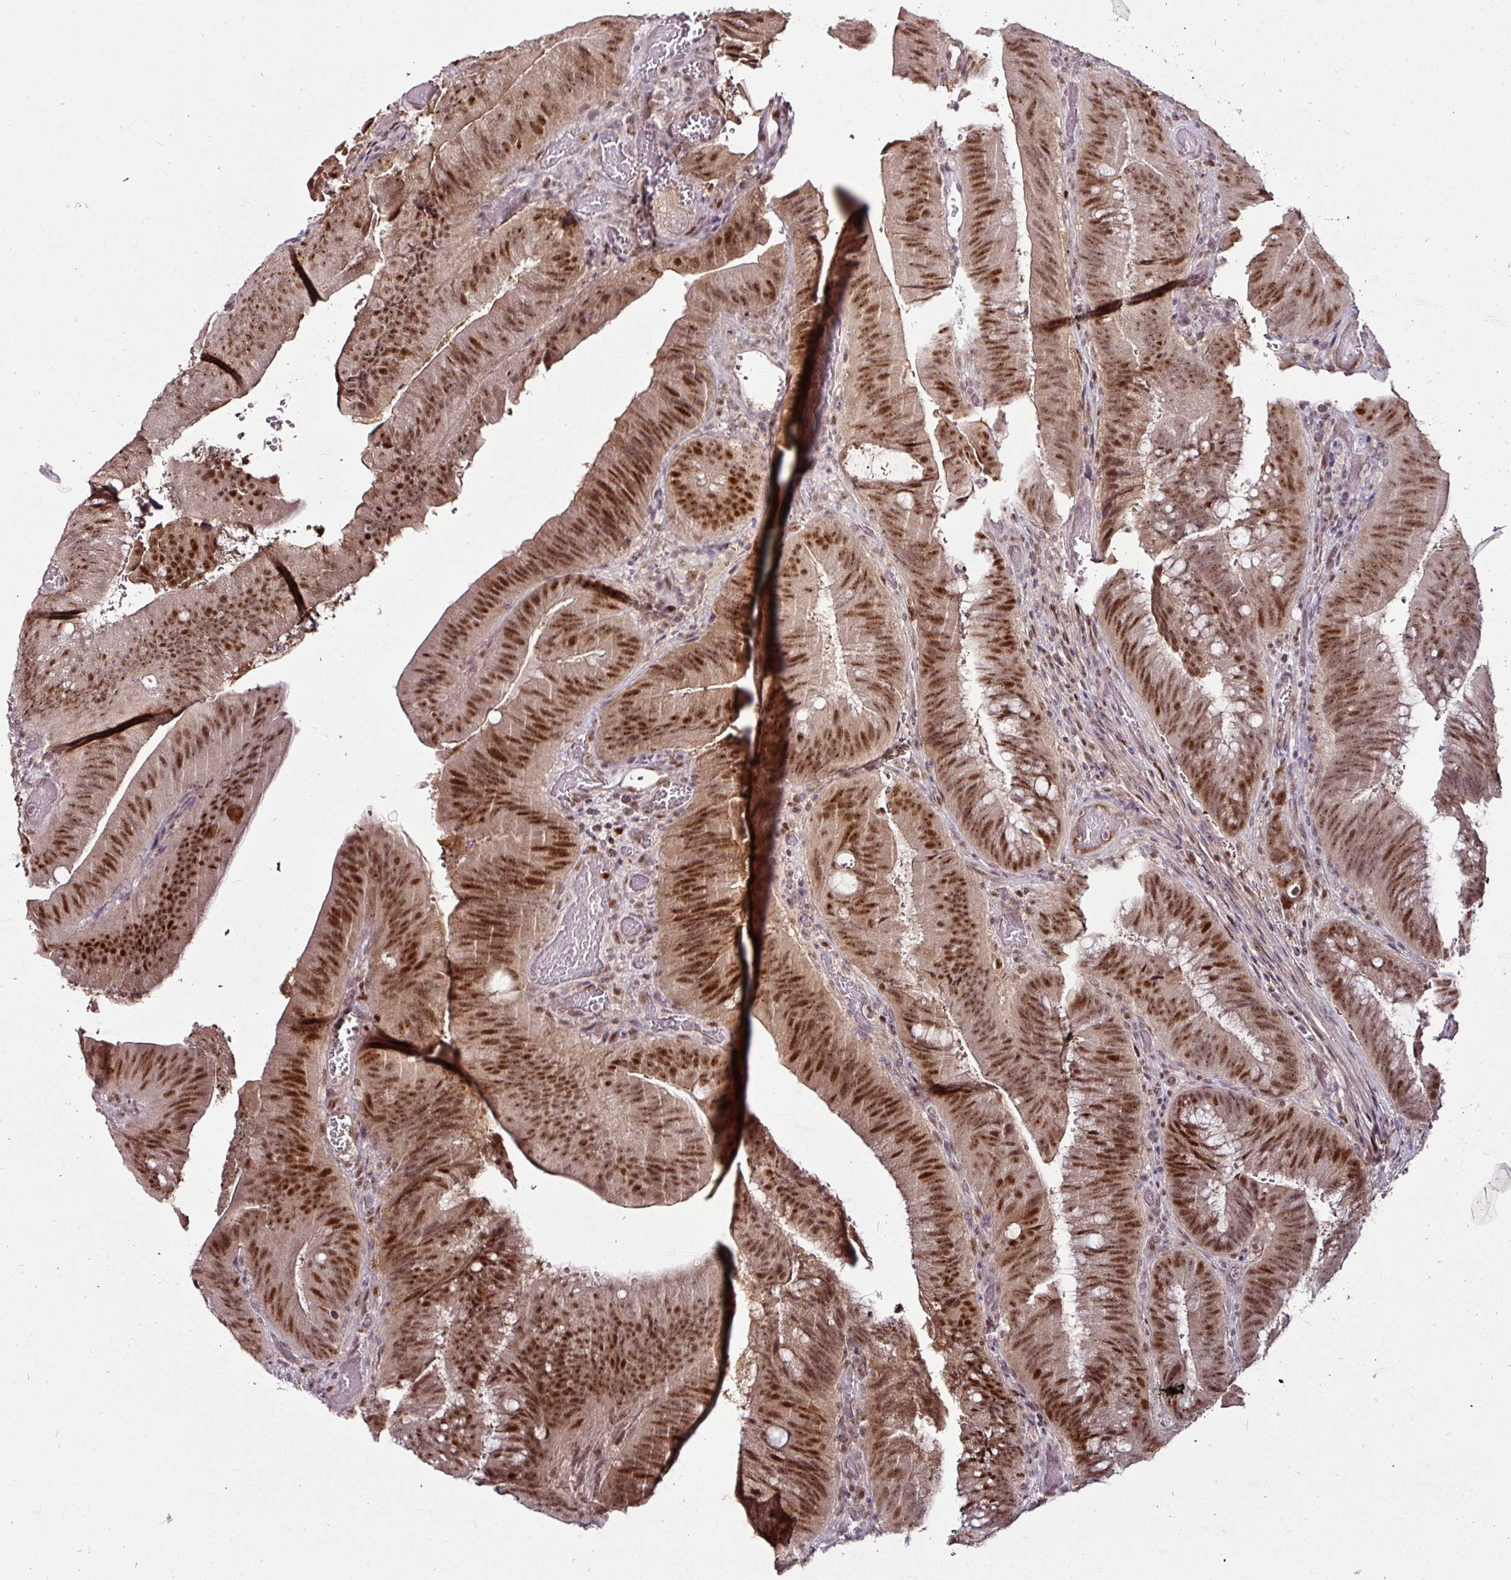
{"staining": {"intensity": "strong", "quantity": ">75%", "location": "nuclear"}, "tissue": "colorectal cancer", "cell_type": "Tumor cells", "image_type": "cancer", "snomed": [{"axis": "morphology", "description": "Adenocarcinoma, NOS"}, {"axis": "topography", "description": "Colon"}], "caption": "Immunohistochemical staining of colorectal adenocarcinoma shows high levels of strong nuclear protein staining in about >75% of tumor cells.", "gene": "KLF16", "patient": {"sex": "female", "age": 43}}